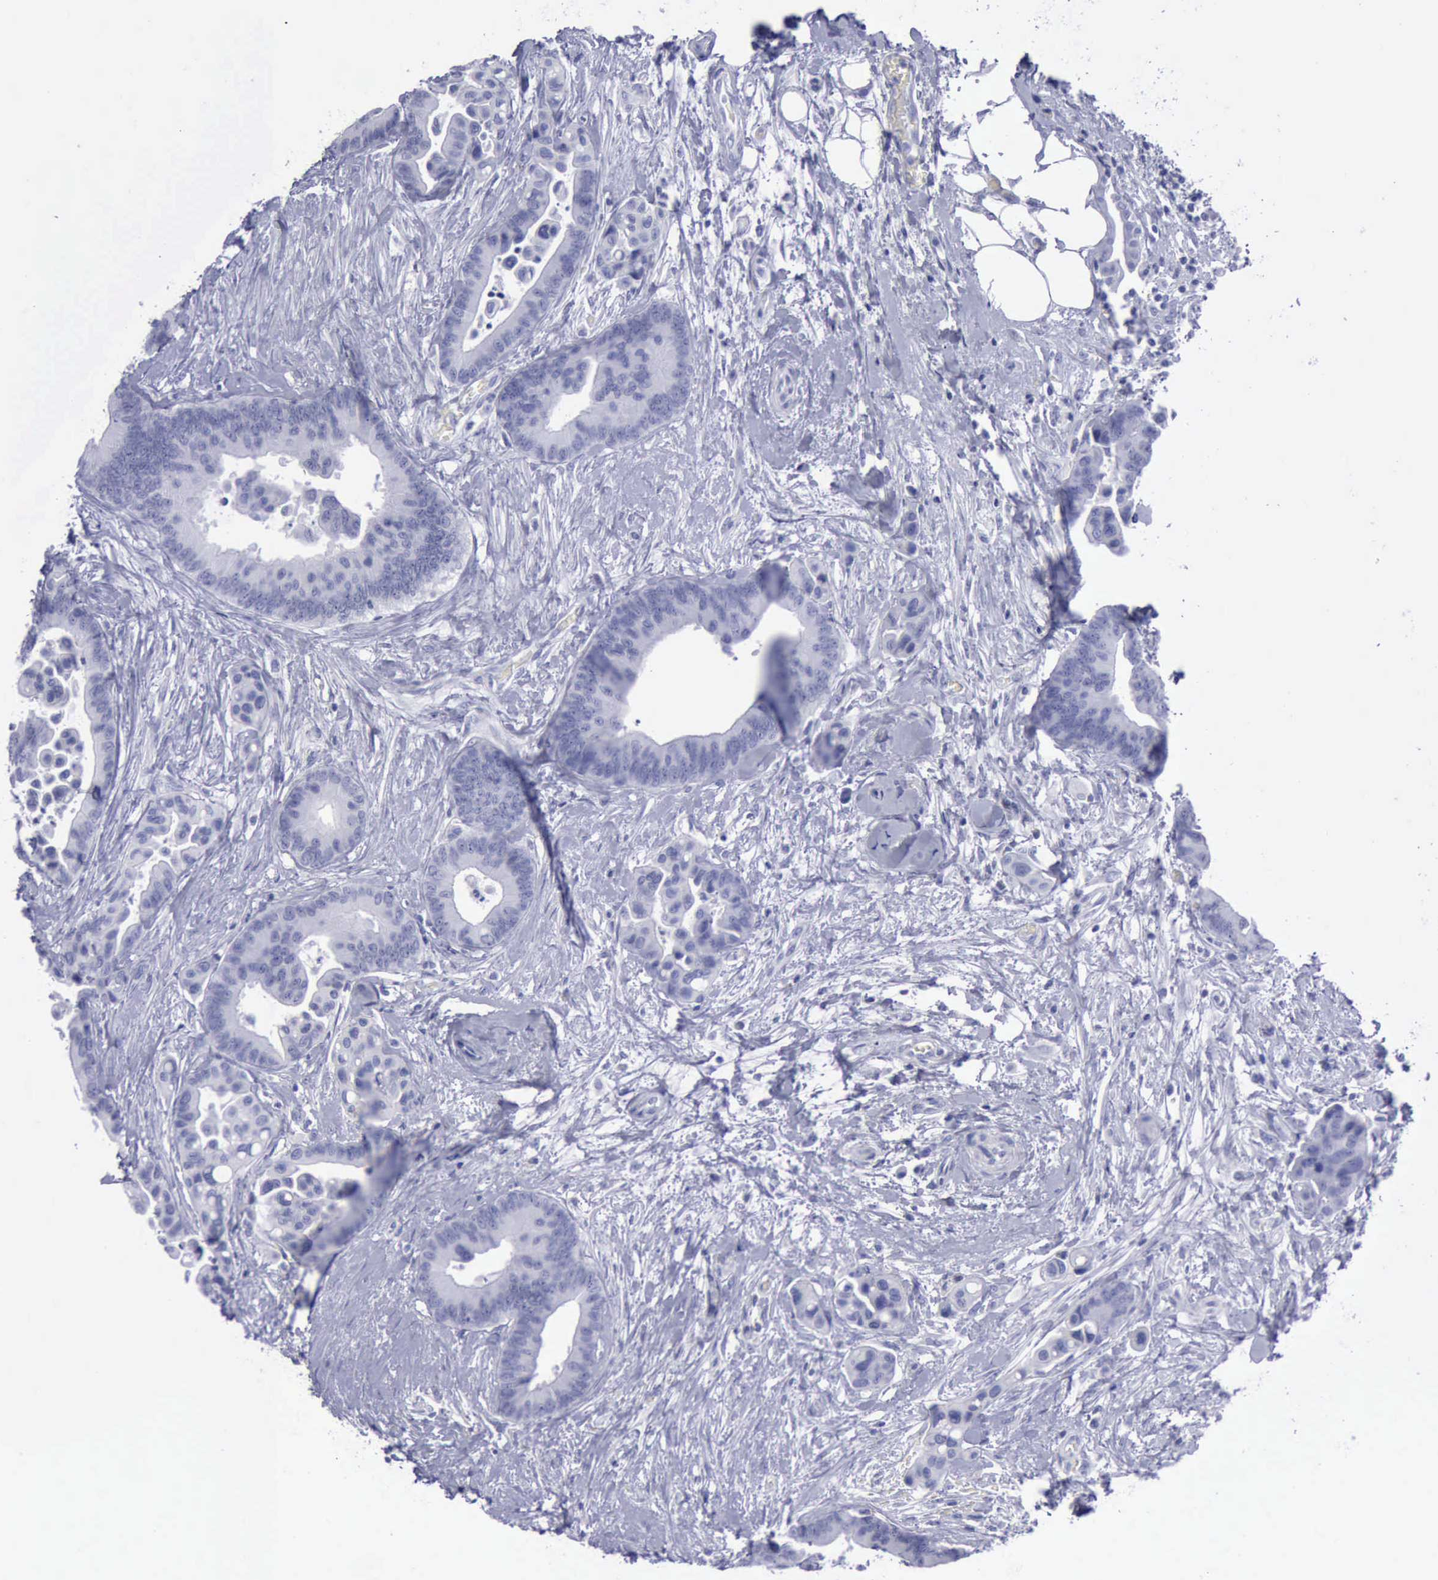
{"staining": {"intensity": "negative", "quantity": "none", "location": "none"}, "tissue": "colorectal cancer", "cell_type": "Tumor cells", "image_type": "cancer", "snomed": [{"axis": "morphology", "description": "Adenocarcinoma, NOS"}, {"axis": "topography", "description": "Colon"}], "caption": "An immunohistochemistry micrograph of colorectal adenocarcinoma is shown. There is no staining in tumor cells of colorectal adenocarcinoma. The staining is performed using DAB (3,3'-diaminobenzidine) brown chromogen with nuclei counter-stained in using hematoxylin.", "gene": "KRT13", "patient": {"sex": "male", "age": 82}}